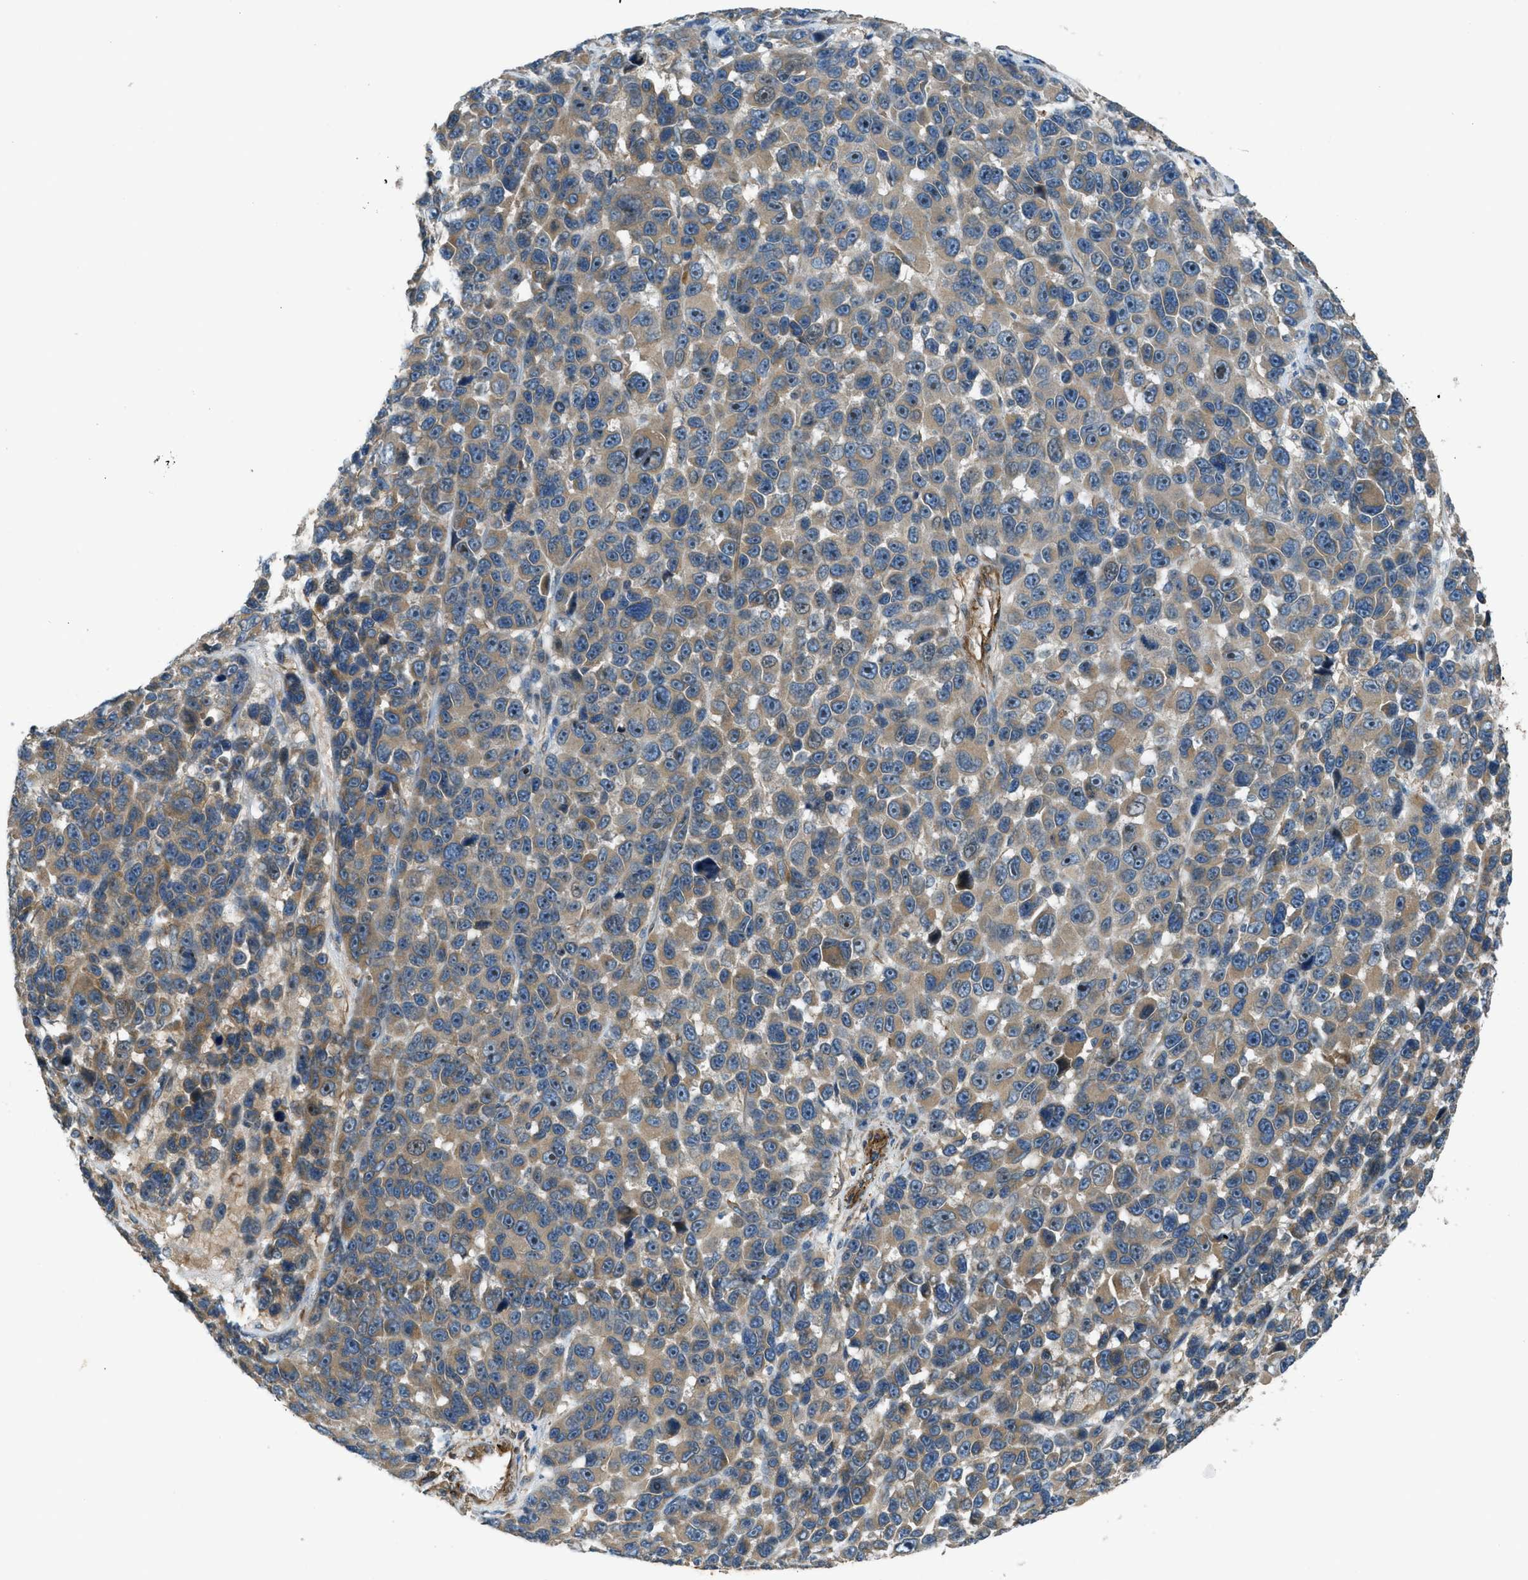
{"staining": {"intensity": "moderate", "quantity": ">75%", "location": "cytoplasmic/membranous,nuclear"}, "tissue": "melanoma", "cell_type": "Tumor cells", "image_type": "cancer", "snomed": [{"axis": "morphology", "description": "Malignant melanoma, NOS"}, {"axis": "topography", "description": "Skin"}], "caption": "This micrograph shows melanoma stained with IHC to label a protein in brown. The cytoplasmic/membranous and nuclear of tumor cells show moderate positivity for the protein. Nuclei are counter-stained blue.", "gene": "VEZT", "patient": {"sex": "male", "age": 53}}